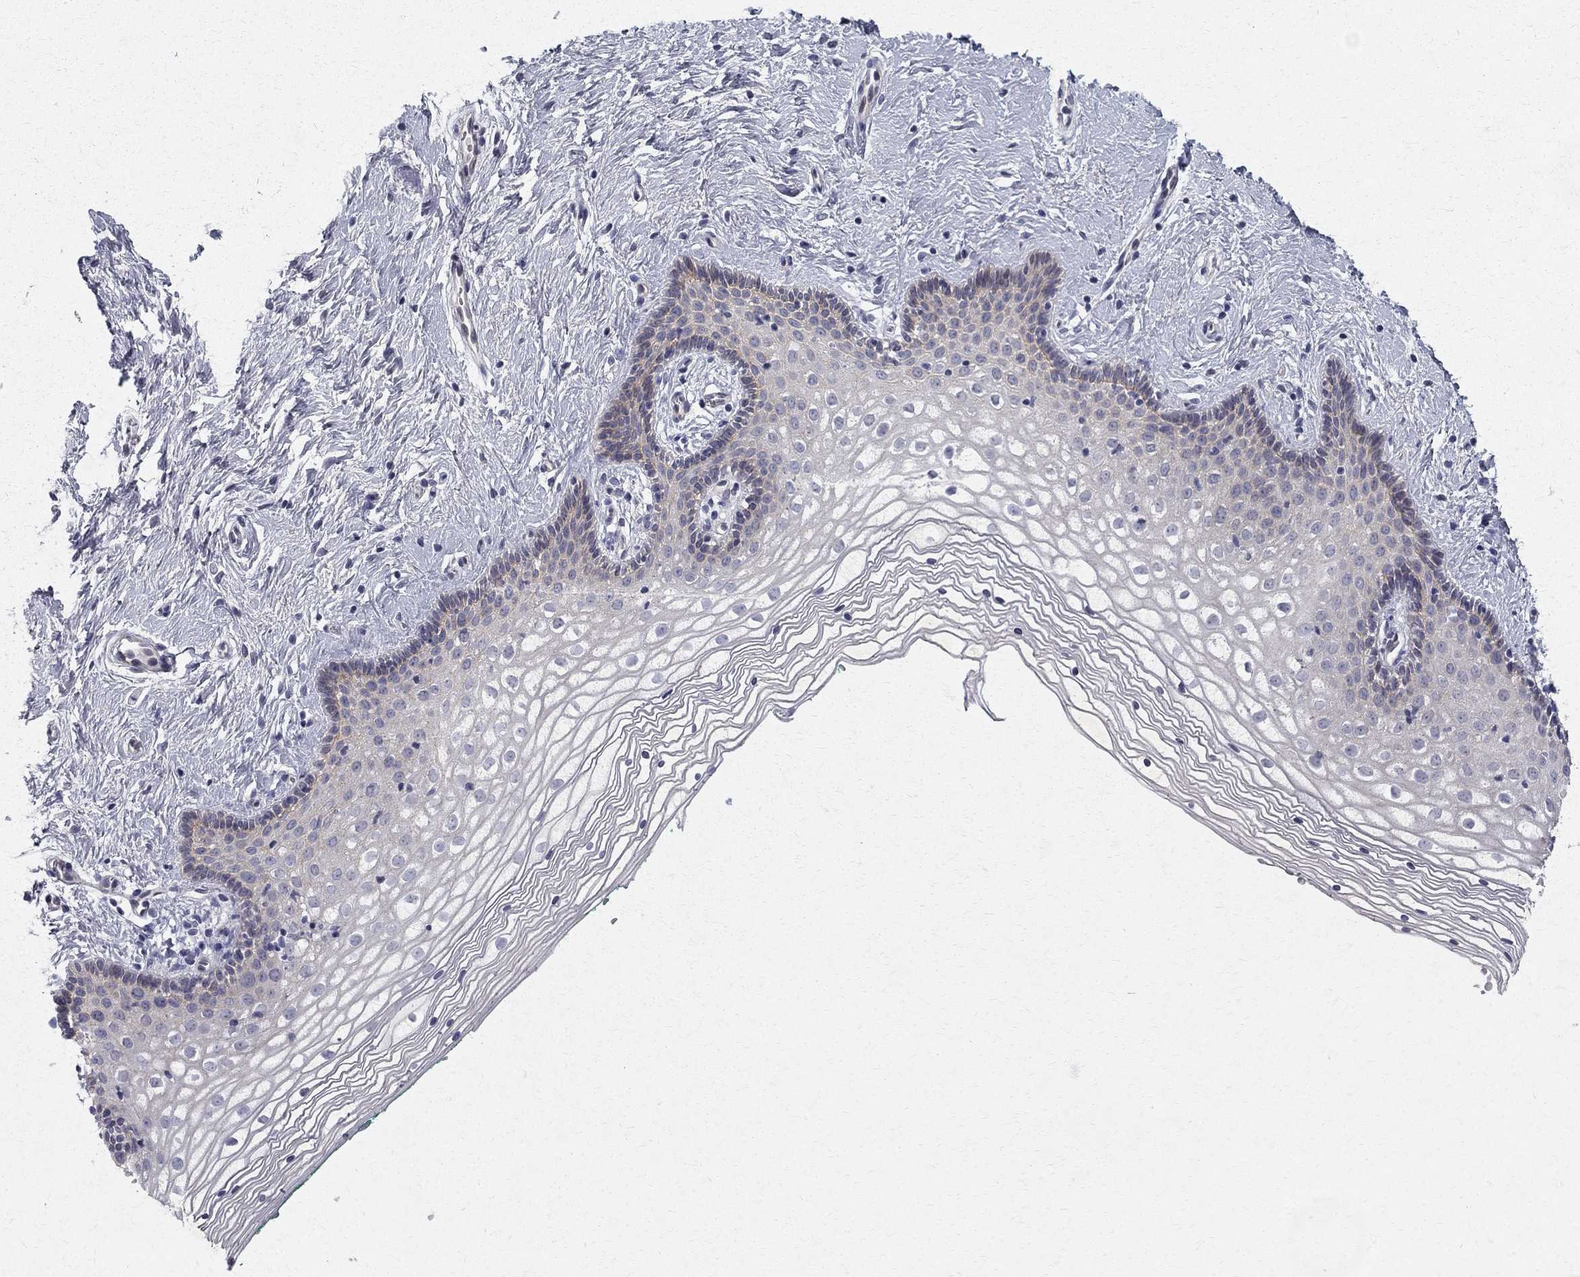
{"staining": {"intensity": "negative", "quantity": "none", "location": "none"}, "tissue": "vagina", "cell_type": "Squamous epithelial cells", "image_type": "normal", "snomed": [{"axis": "morphology", "description": "Normal tissue, NOS"}, {"axis": "topography", "description": "Vagina"}], "caption": "Protein analysis of benign vagina demonstrates no significant expression in squamous epithelial cells.", "gene": "CLIC6", "patient": {"sex": "female", "age": 36}}